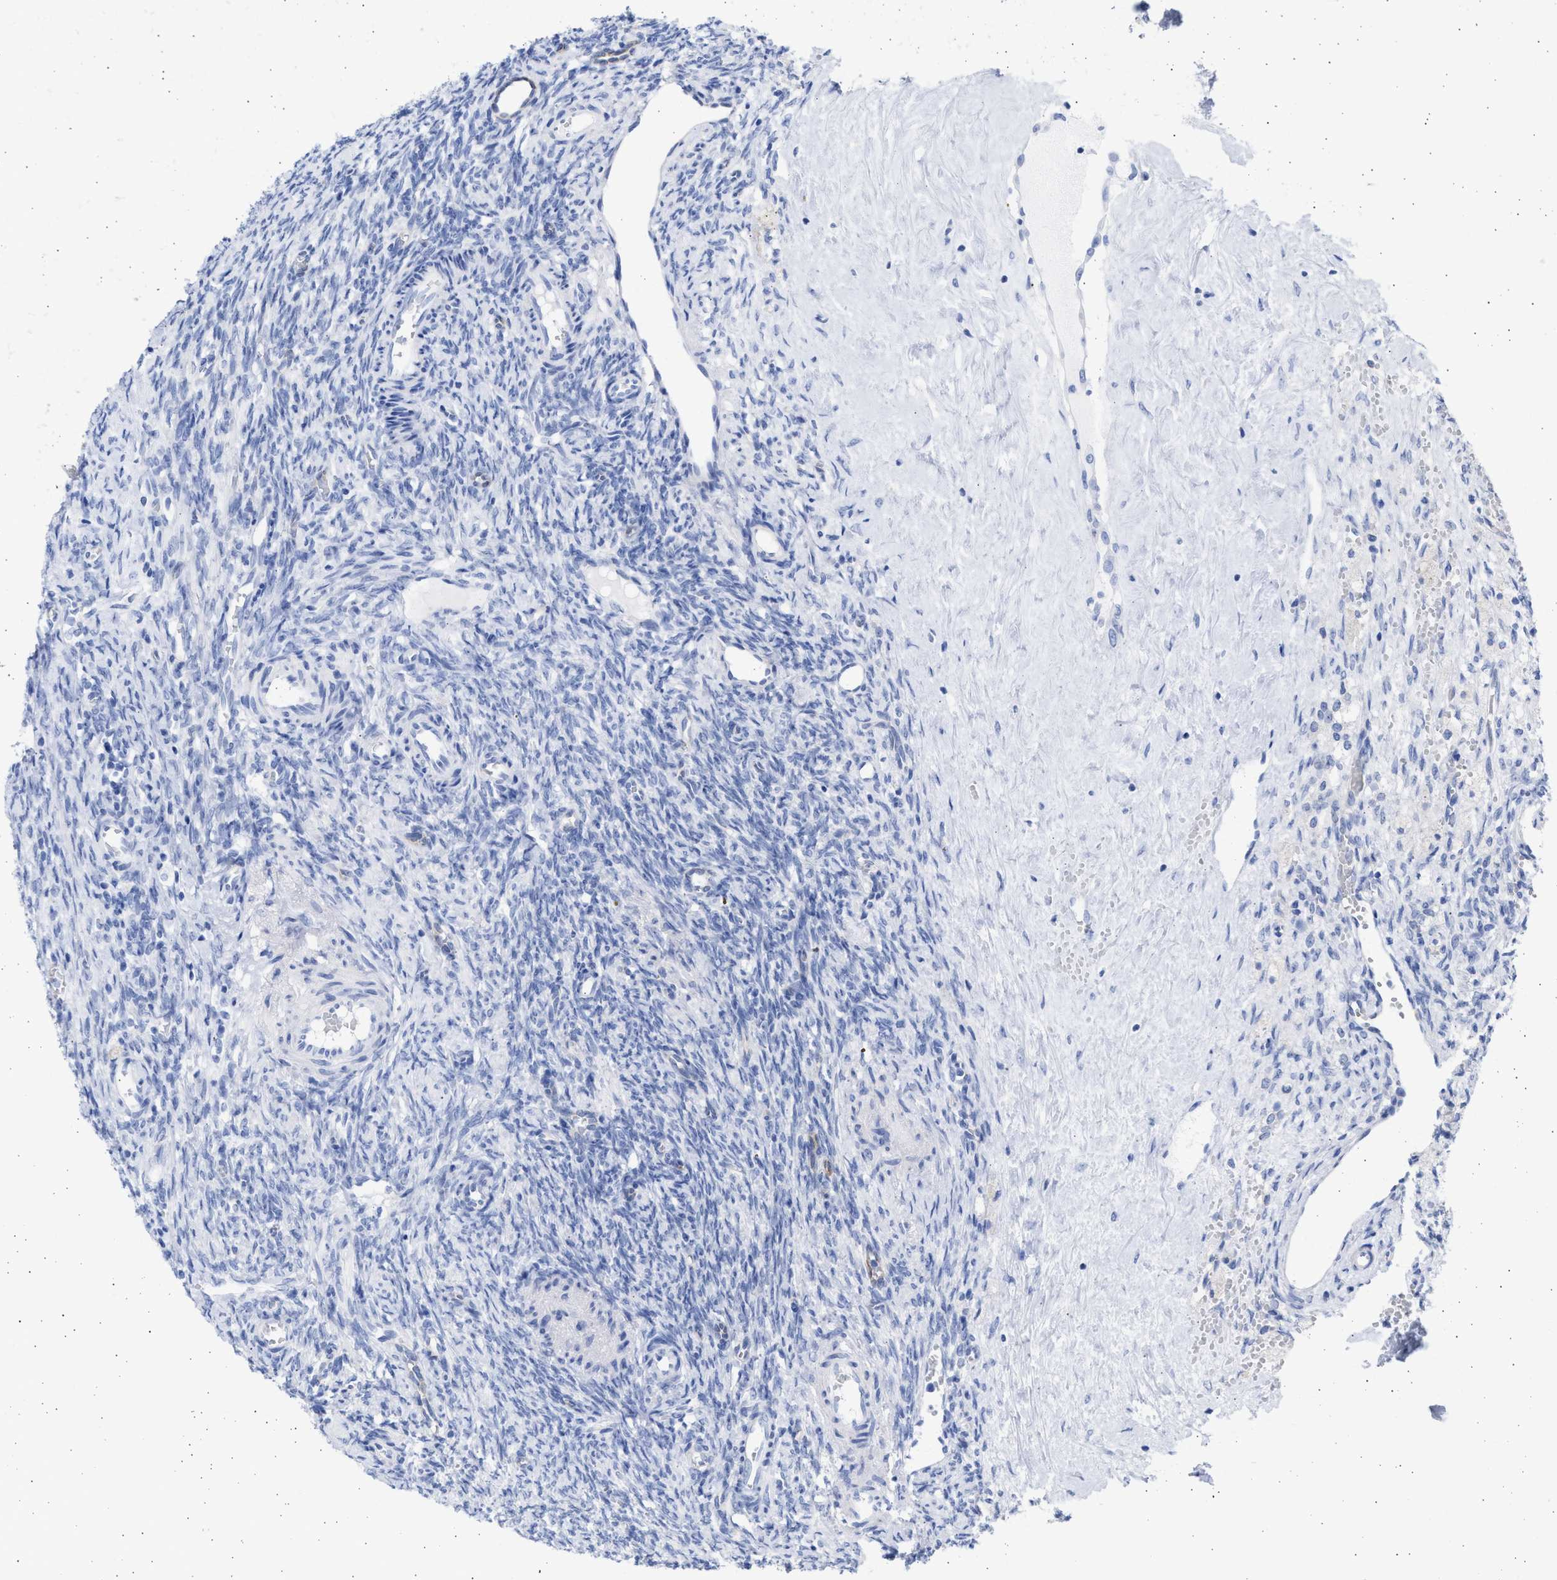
{"staining": {"intensity": "negative", "quantity": "none", "location": "none"}, "tissue": "ovary", "cell_type": "Follicle cells", "image_type": "normal", "snomed": [{"axis": "morphology", "description": "Normal tissue, NOS"}, {"axis": "topography", "description": "Ovary"}], "caption": "Immunohistochemical staining of unremarkable human ovary exhibits no significant positivity in follicle cells.", "gene": "ALDOC", "patient": {"sex": "female", "age": 41}}